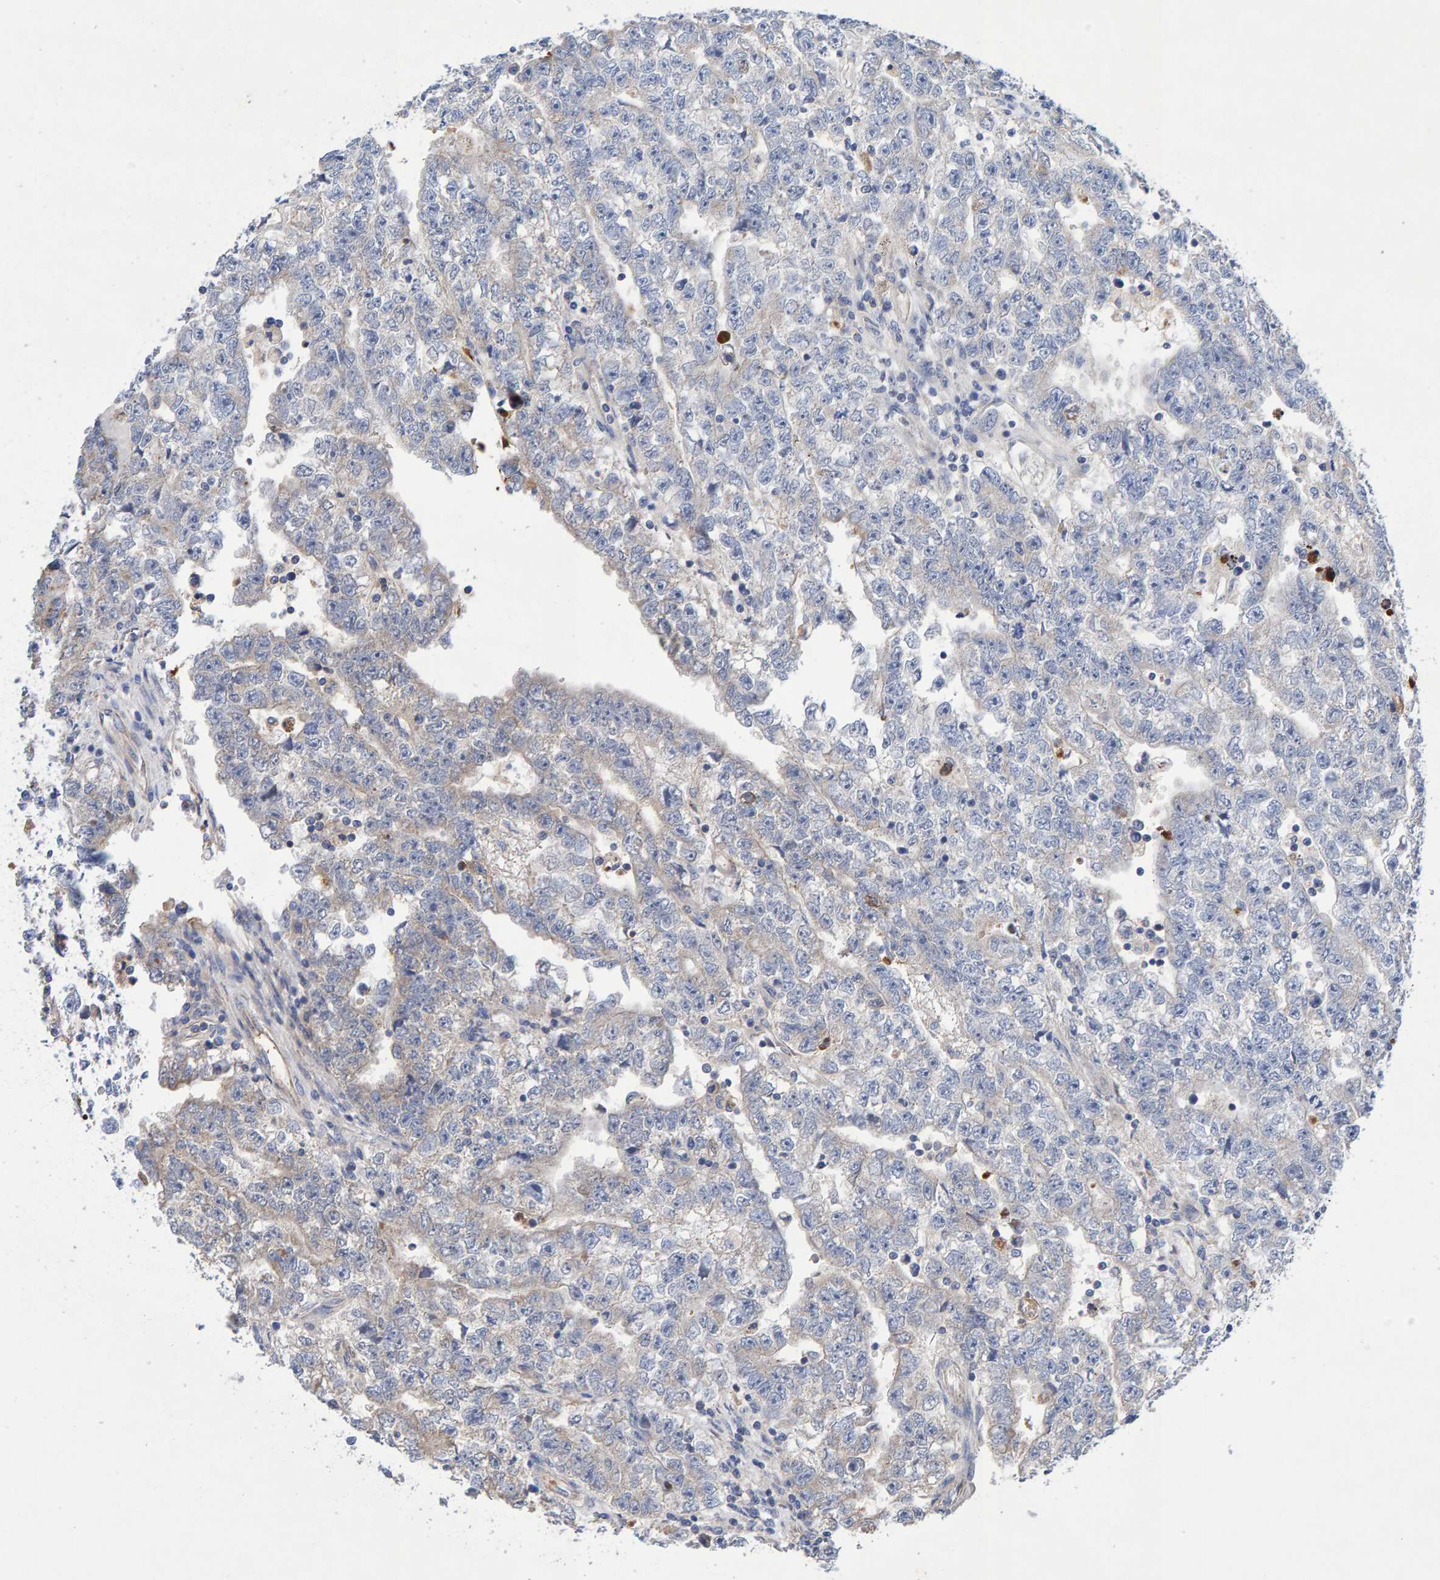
{"staining": {"intensity": "negative", "quantity": "none", "location": "none"}, "tissue": "testis cancer", "cell_type": "Tumor cells", "image_type": "cancer", "snomed": [{"axis": "morphology", "description": "Carcinoma, Embryonal, NOS"}, {"axis": "topography", "description": "Testis"}], "caption": "IHC of embryonal carcinoma (testis) reveals no staining in tumor cells.", "gene": "EFR3A", "patient": {"sex": "male", "age": 25}}